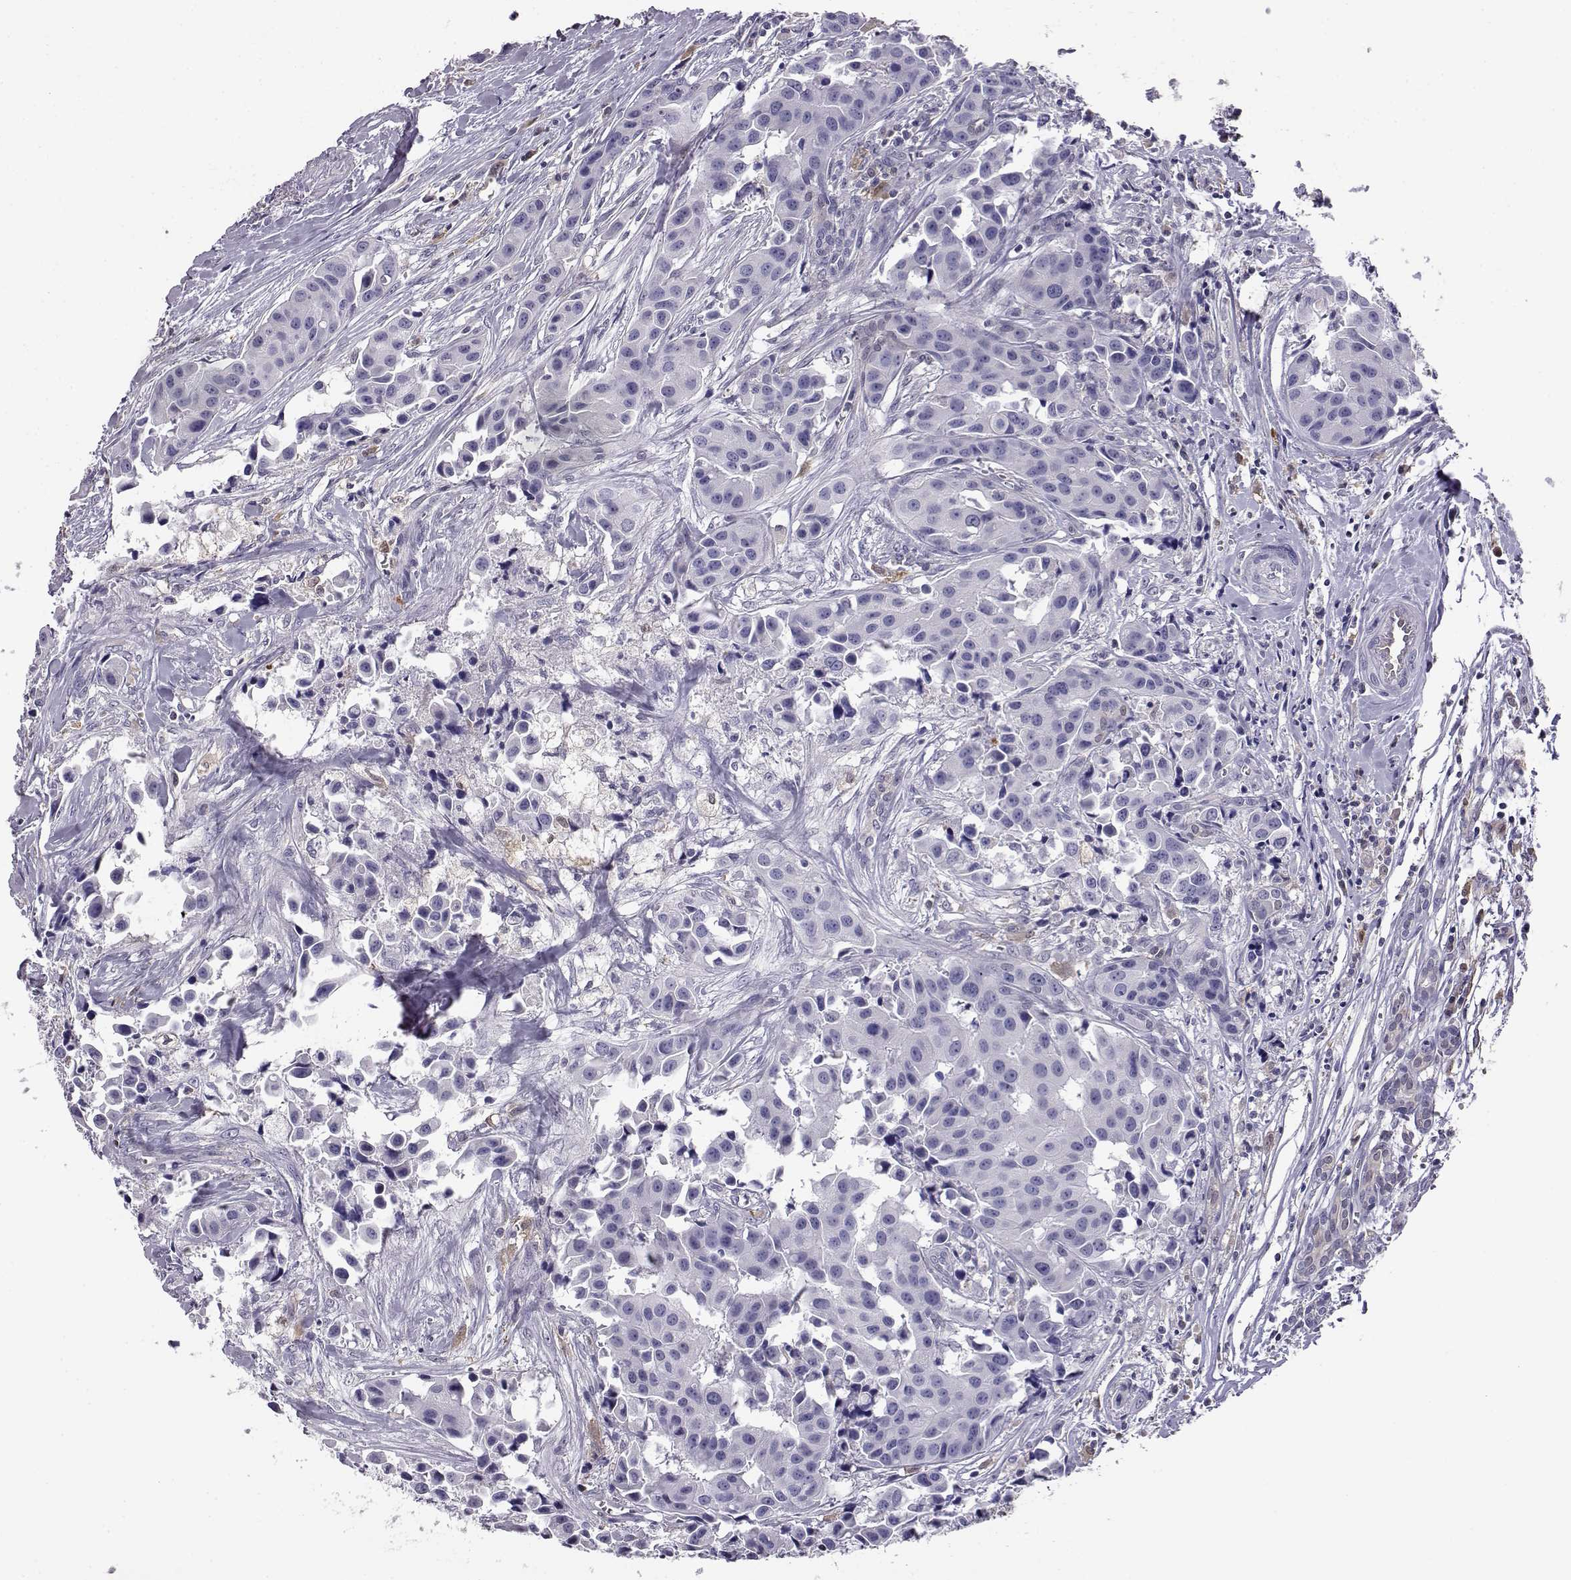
{"staining": {"intensity": "negative", "quantity": "none", "location": "none"}, "tissue": "head and neck cancer", "cell_type": "Tumor cells", "image_type": "cancer", "snomed": [{"axis": "morphology", "description": "Adenocarcinoma, NOS"}, {"axis": "topography", "description": "Head-Neck"}], "caption": "The image shows no staining of tumor cells in head and neck cancer (adenocarcinoma). (DAB IHC with hematoxylin counter stain).", "gene": "AKR1B1", "patient": {"sex": "male", "age": 76}}